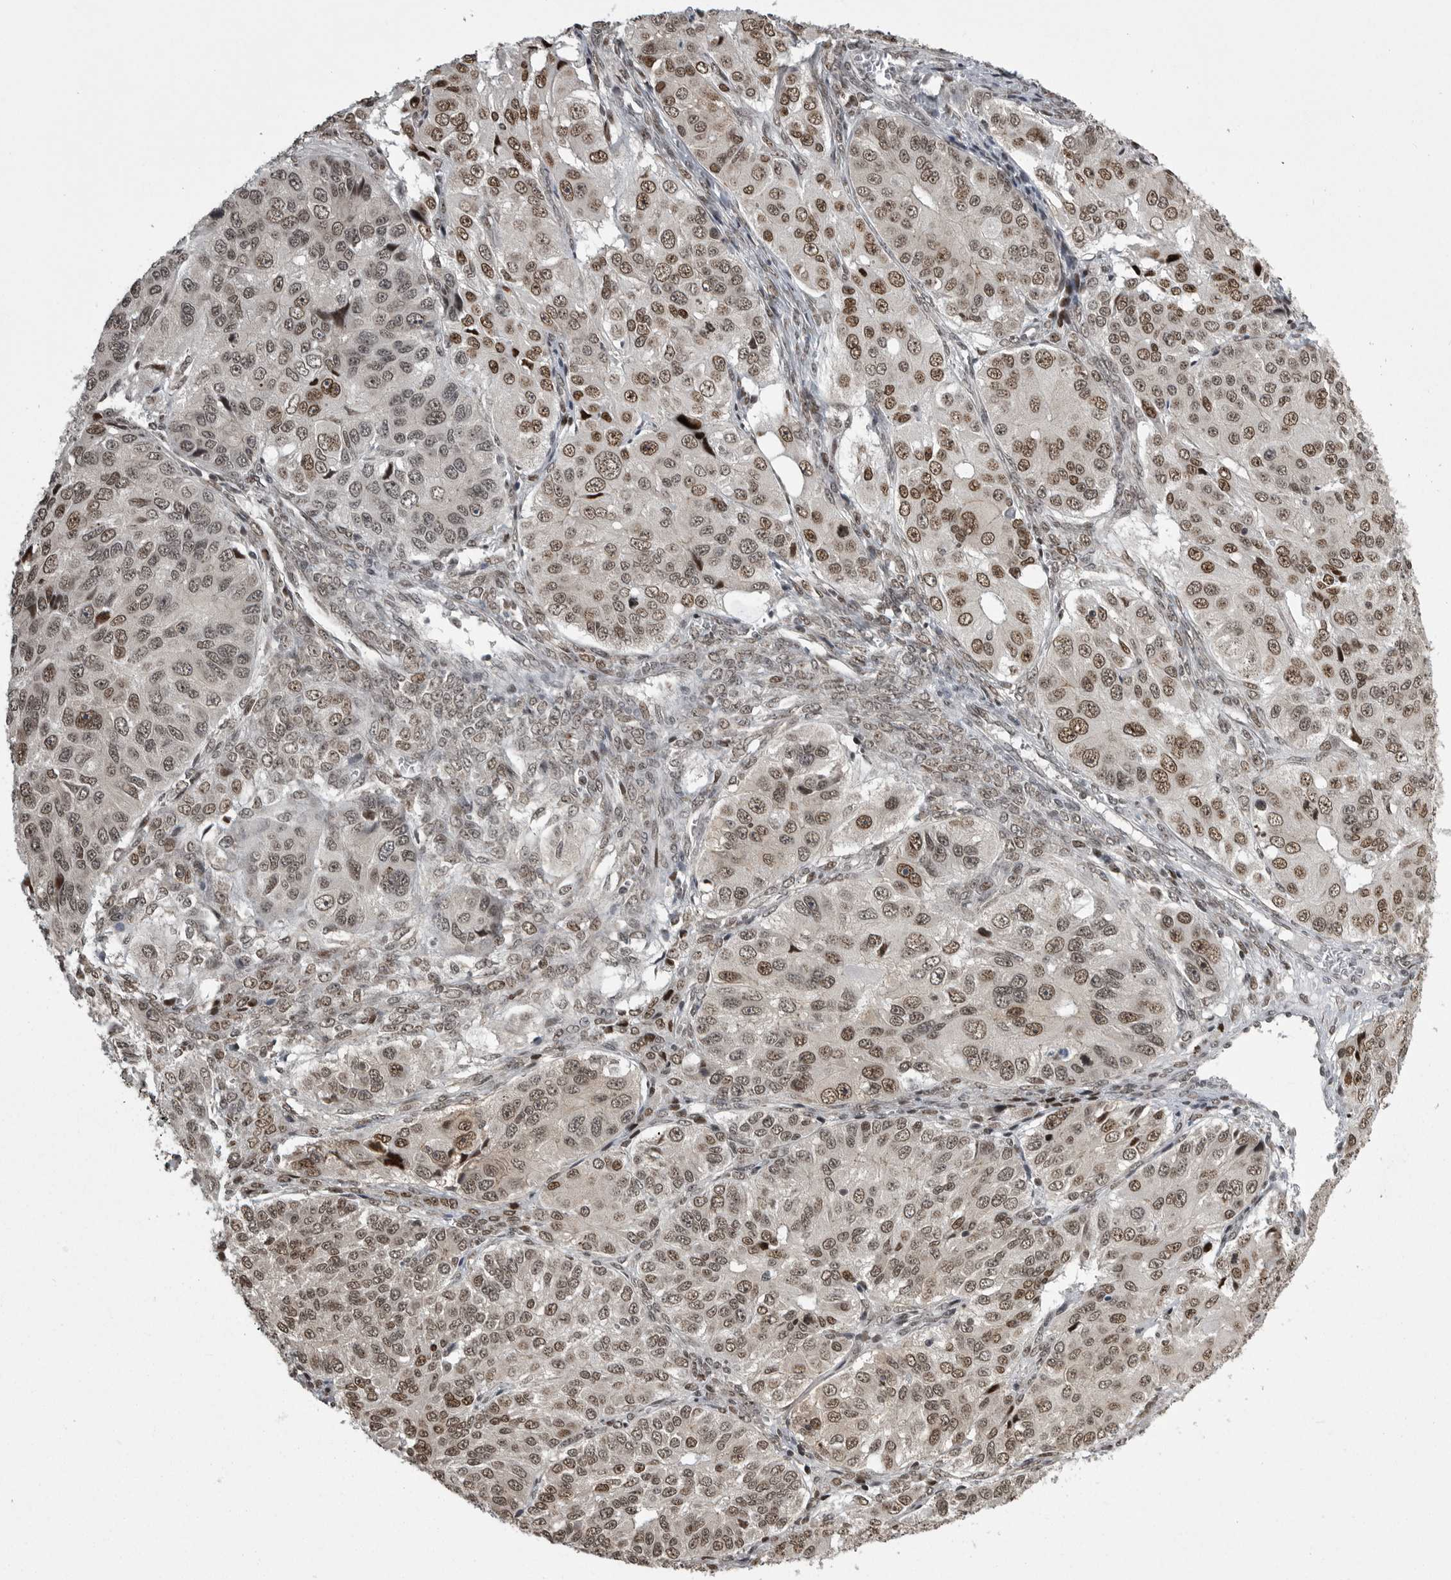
{"staining": {"intensity": "moderate", "quantity": ">75%", "location": "nuclear"}, "tissue": "ovarian cancer", "cell_type": "Tumor cells", "image_type": "cancer", "snomed": [{"axis": "morphology", "description": "Carcinoma, endometroid"}, {"axis": "topography", "description": "Ovary"}], "caption": "This is an image of IHC staining of ovarian cancer (endometroid carcinoma), which shows moderate staining in the nuclear of tumor cells.", "gene": "YAF2", "patient": {"sex": "female", "age": 51}}